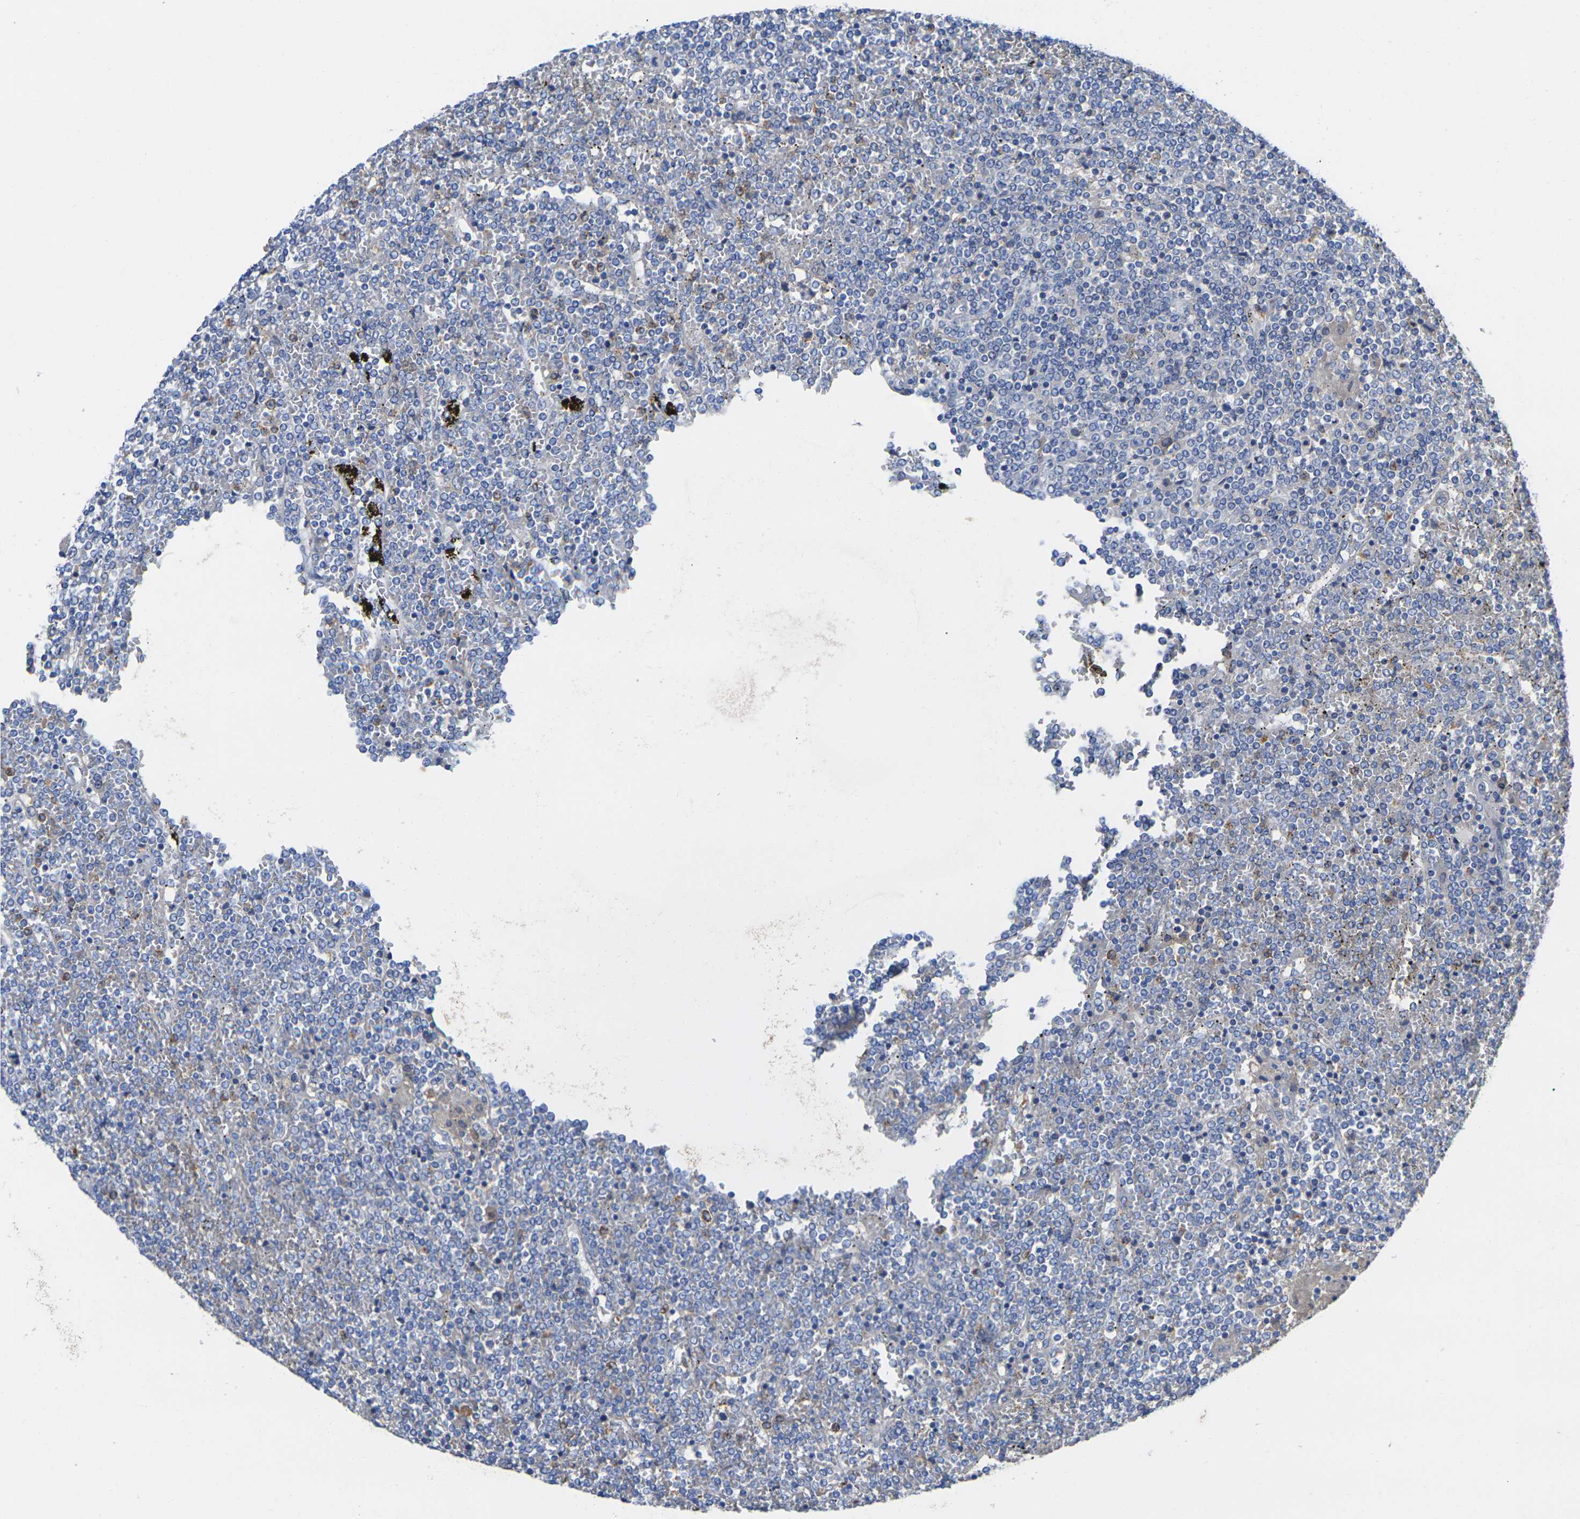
{"staining": {"intensity": "moderate", "quantity": "<25%", "location": "cytoplasmic/membranous"}, "tissue": "lymphoma", "cell_type": "Tumor cells", "image_type": "cancer", "snomed": [{"axis": "morphology", "description": "Malignant lymphoma, non-Hodgkin's type, Low grade"}, {"axis": "topography", "description": "Spleen"}], "caption": "Protein analysis of malignant lymphoma, non-Hodgkin's type (low-grade) tissue exhibits moderate cytoplasmic/membranous positivity in about <25% of tumor cells.", "gene": "GREM2", "patient": {"sex": "female", "age": 19}}